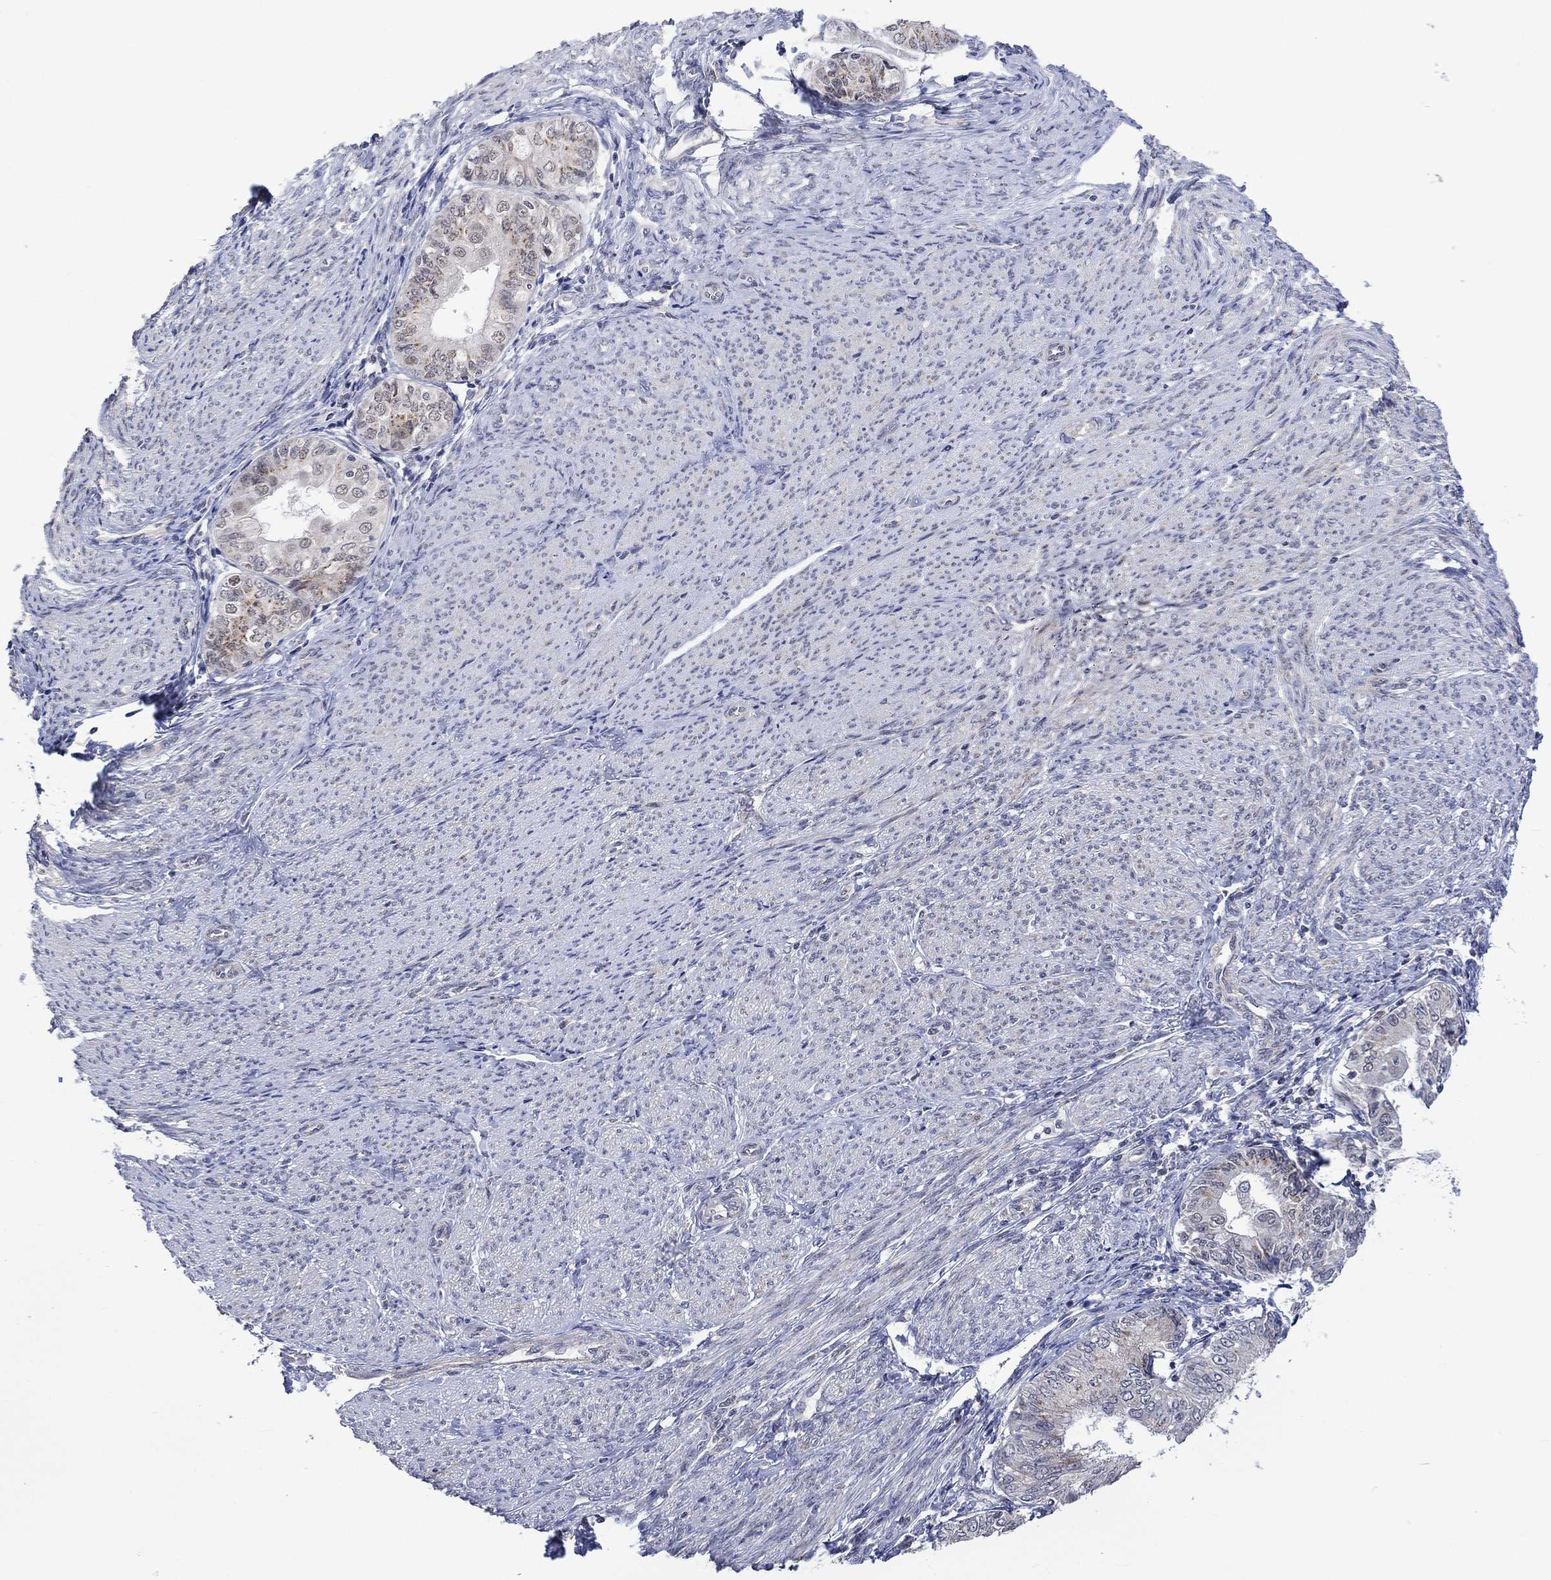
{"staining": {"intensity": "moderate", "quantity": "<25%", "location": "cytoplasmic/membranous"}, "tissue": "endometrial cancer", "cell_type": "Tumor cells", "image_type": "cancer", "snomed": [{"axis": "morphology", "description": "Adenocarcinoma, NOS"}, {"axis": "topography", "description": "Endometrium"}], "caption": "Immunohistochemistry of endometrial cancer displays low levels of moderate cytoplasmic/membranous staining in approximately <25% of tumor cells.", "gene": "SLC48A1", "patient": {"sex": "female", "age": 68}}